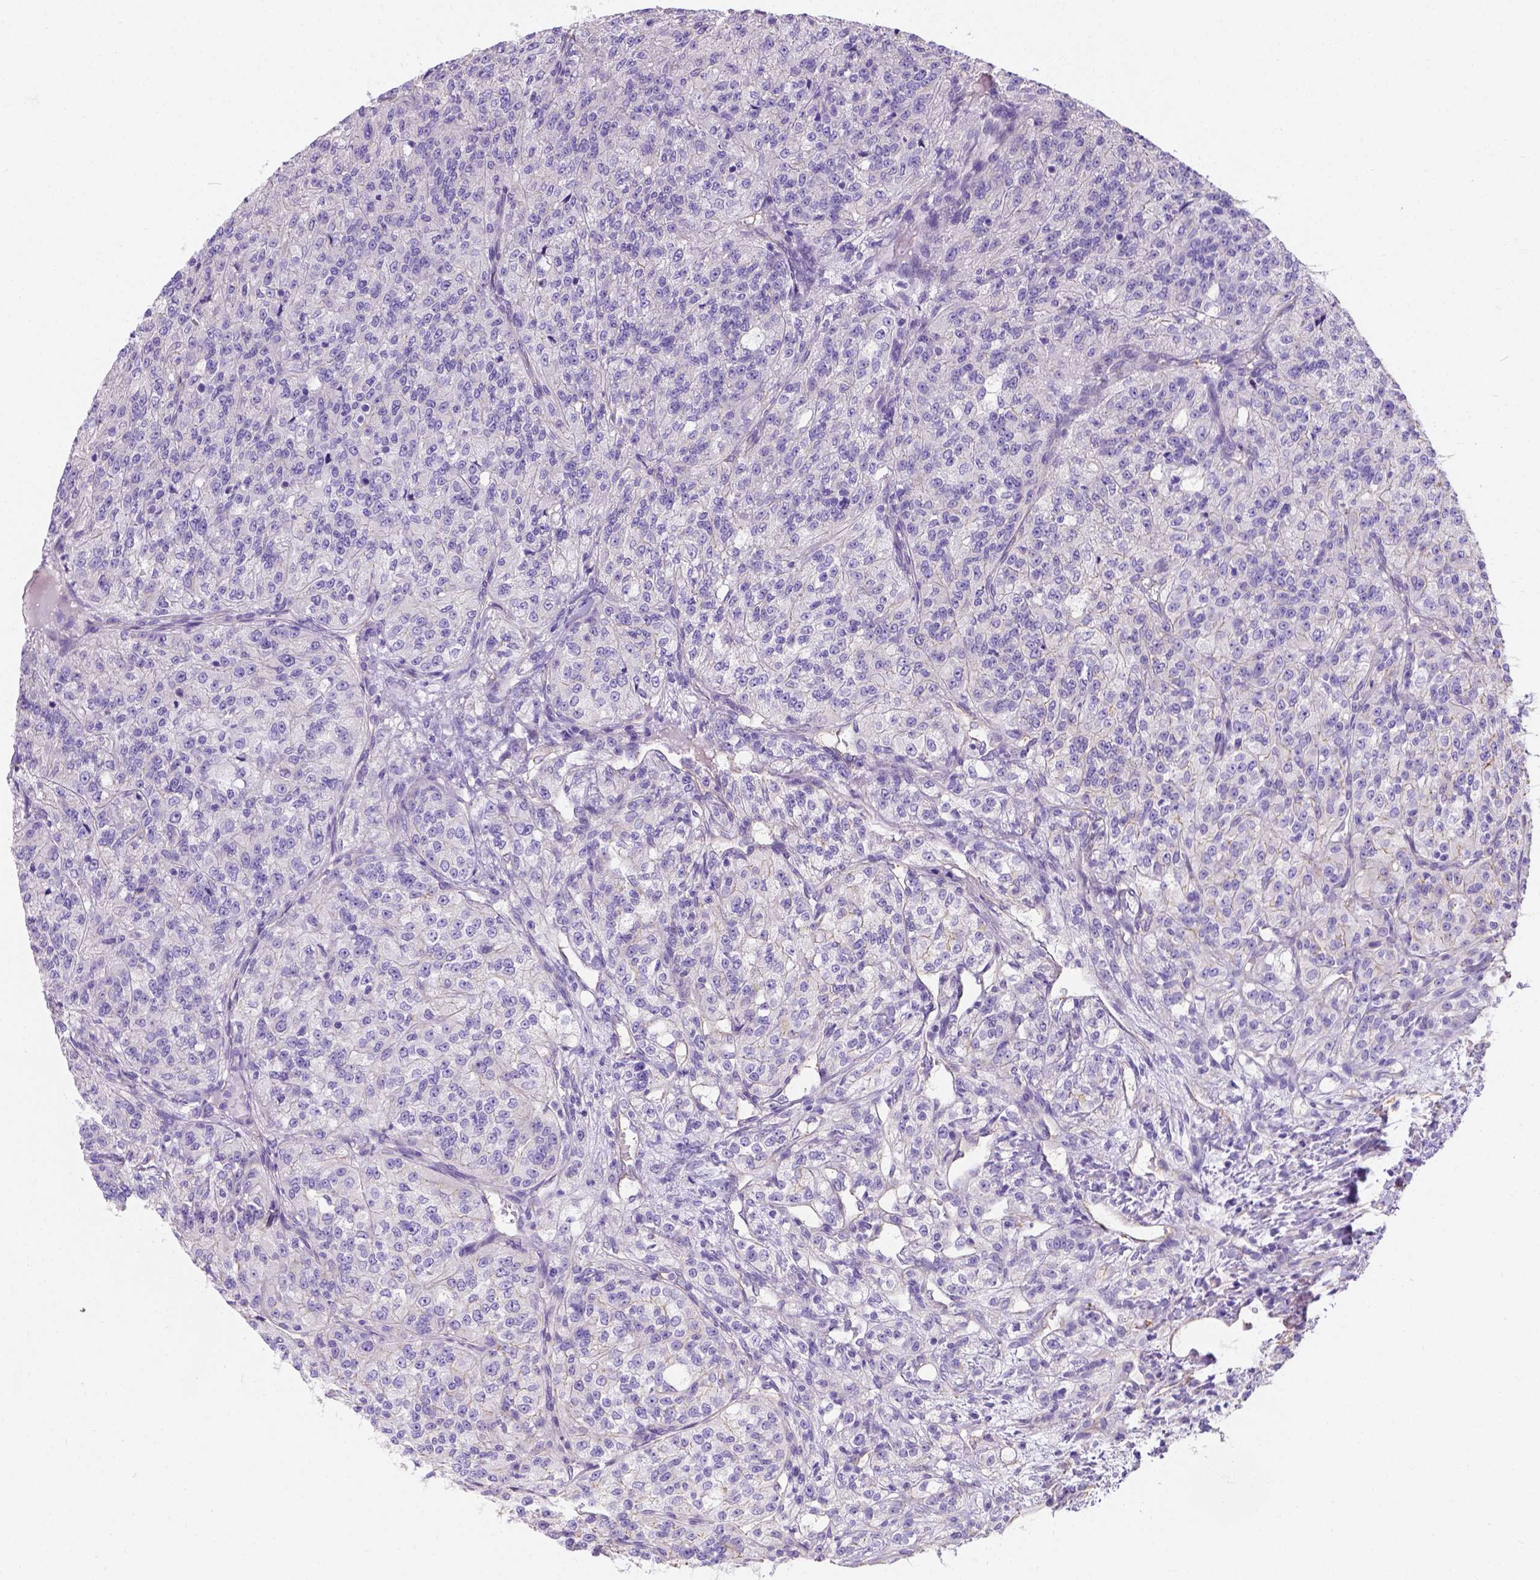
{"staining": {"intensity": "negative", "quantity": "none", "location": "none"}, "tissue": "renal cancer", "cell_type": "Tumor cells", "image_type": "cancer", "snomed": [{"axis": "morphology", "description": "Adenocarcinoma, NOS"}, {"axis": "topography", "description": "Kidney"}], "caption": "Human renal adenocarcinoma stained for a protein using immunohistochemistry demonstrates no expression in tumor cells.", "gene": "PHF7", "patient": {"sex": "female", "age": 63}}